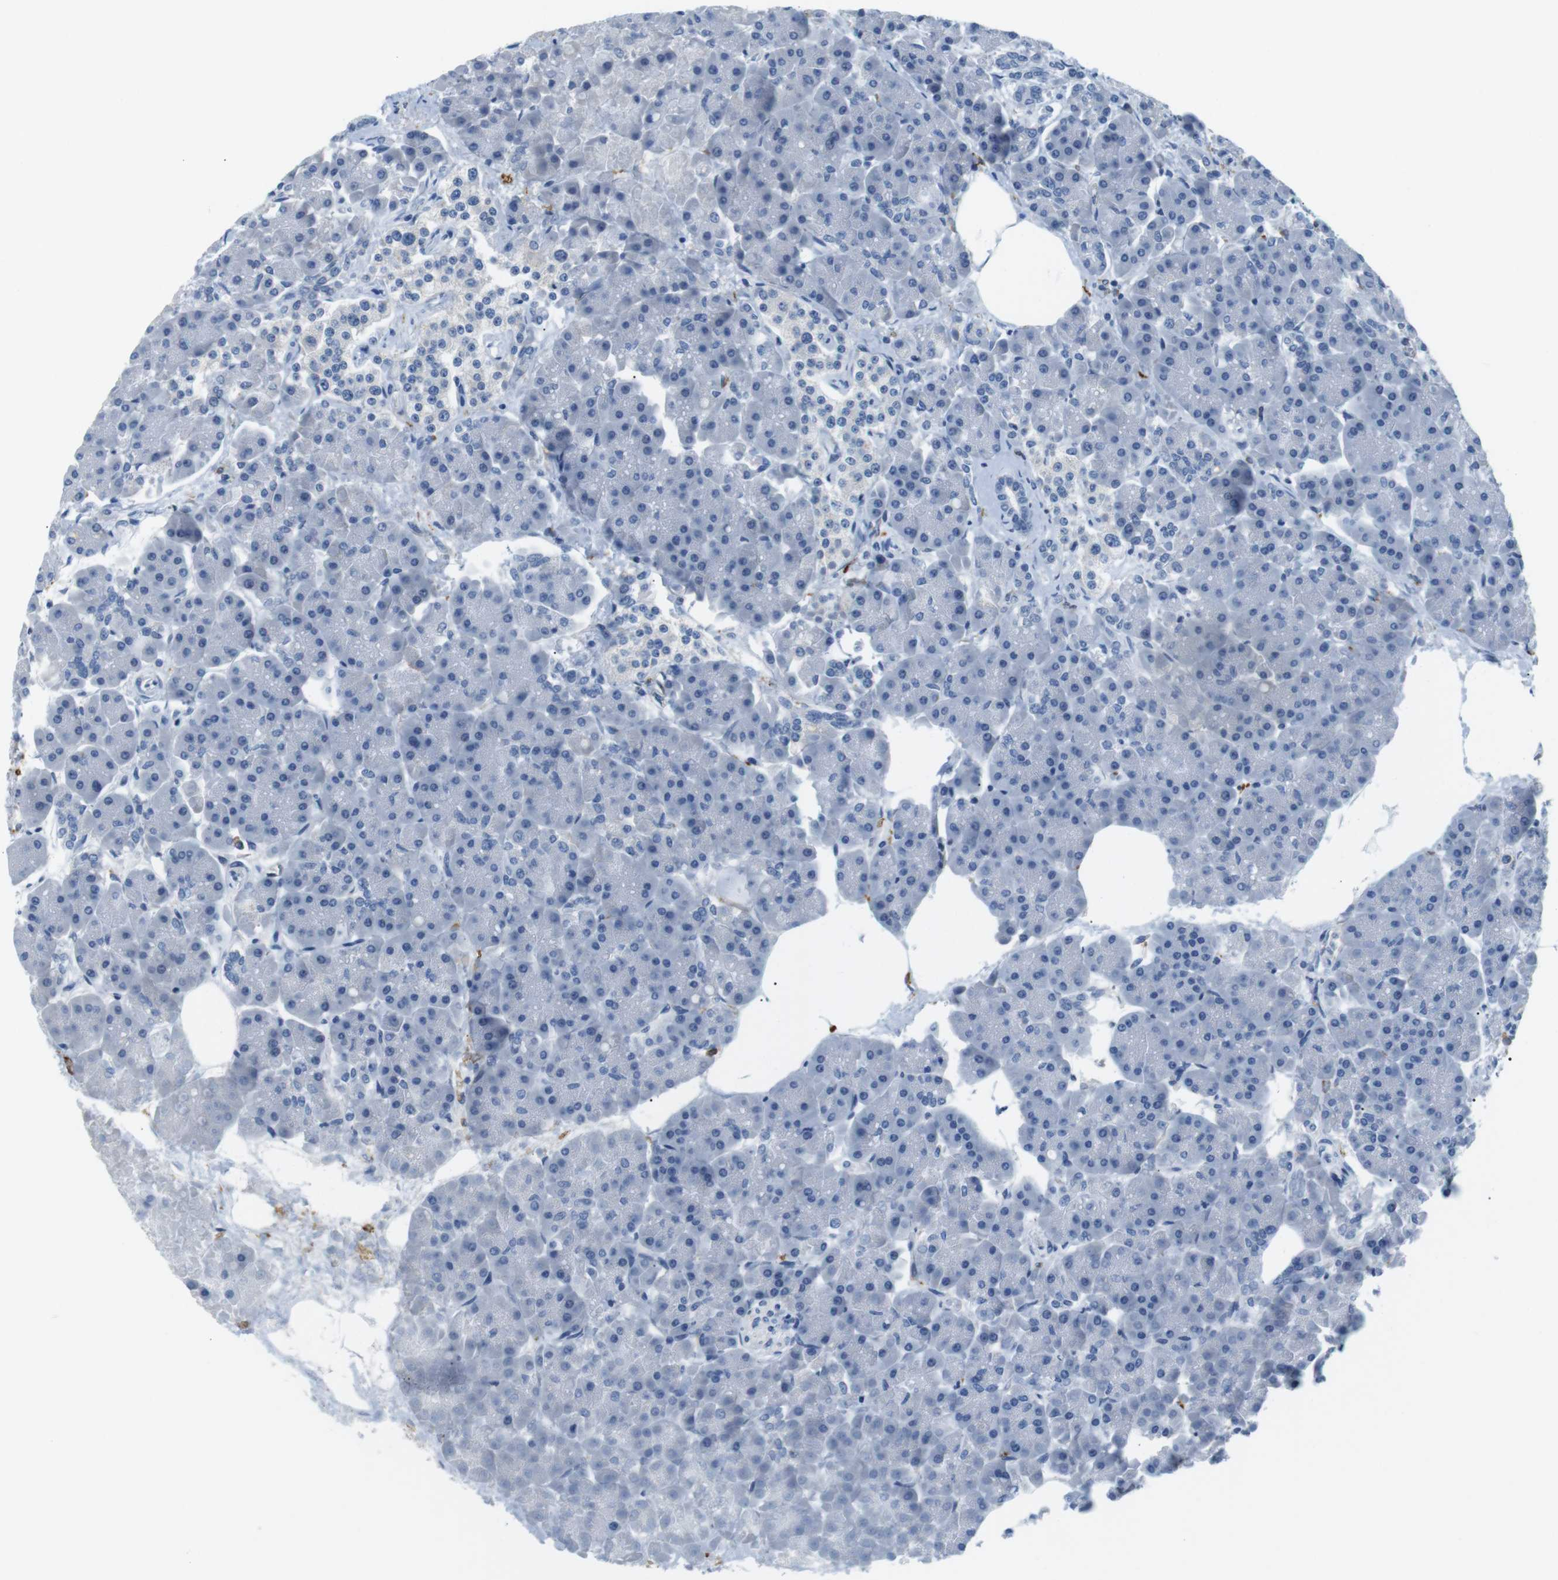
{"staining": {"intensity": "negative", "quantity": "none", "location": "none"}, "tissue": "pancreas", "cell_type": "Exocrine glandular cells", "image_type": "normal", "snomed": [{"axis": "morphology", "description": "Normal tissue, NOS"}, {"axis": "topography", "description": "Pancreas"}], "caption": "Exocrine glandular cells are negative for protein expression in normal human pancreas. The staining is performed using DAB brown chromogen with nuclei counter-stained in using hematoxylin.", "gene": "FCGRT", "patient": {"sex": "female", "age": 70}}